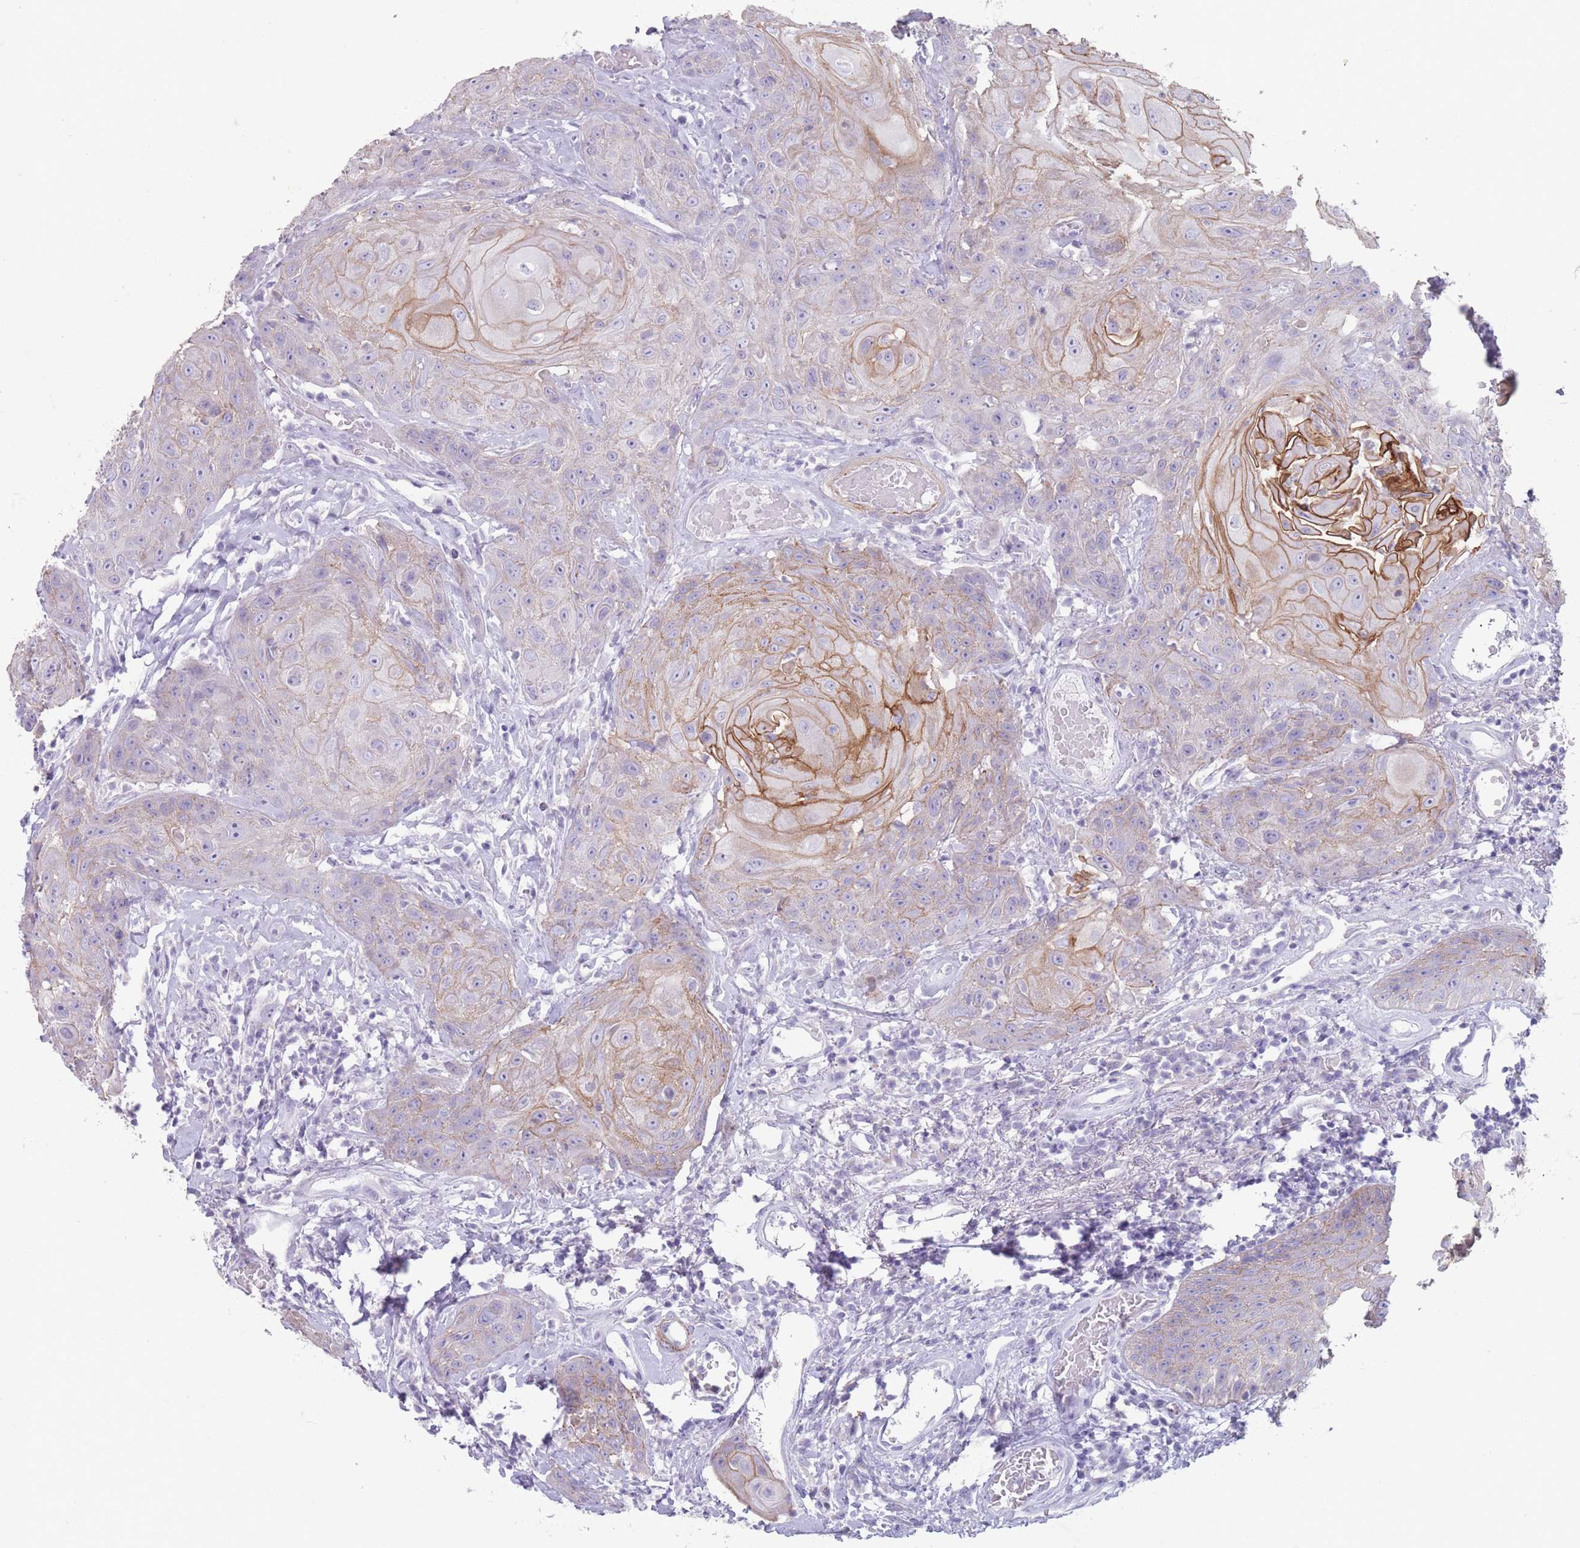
{"staining": {"intensity": "moderate", "quantity": "<25%", "location": "cytoplasmic/membranous"}, "tissue": "head and neck cancer", "cell_type": "Tumor cells", "image_type": "cancer", "snomed": [{"axis": "morphology", "description": "Squamous cell carcinoma, NOS"}, {"axis": "topography", "description": "Head-Neck"}], "caption": "A high-resolution micrograph shows IHC staining of head and neck squamous cell carcinoma, which reveals moderate cytoplasmic/membranous expression in about <25% of tumor cells.", "gene": "RHBG", "patient": {"sex": "female", "age": 59}}